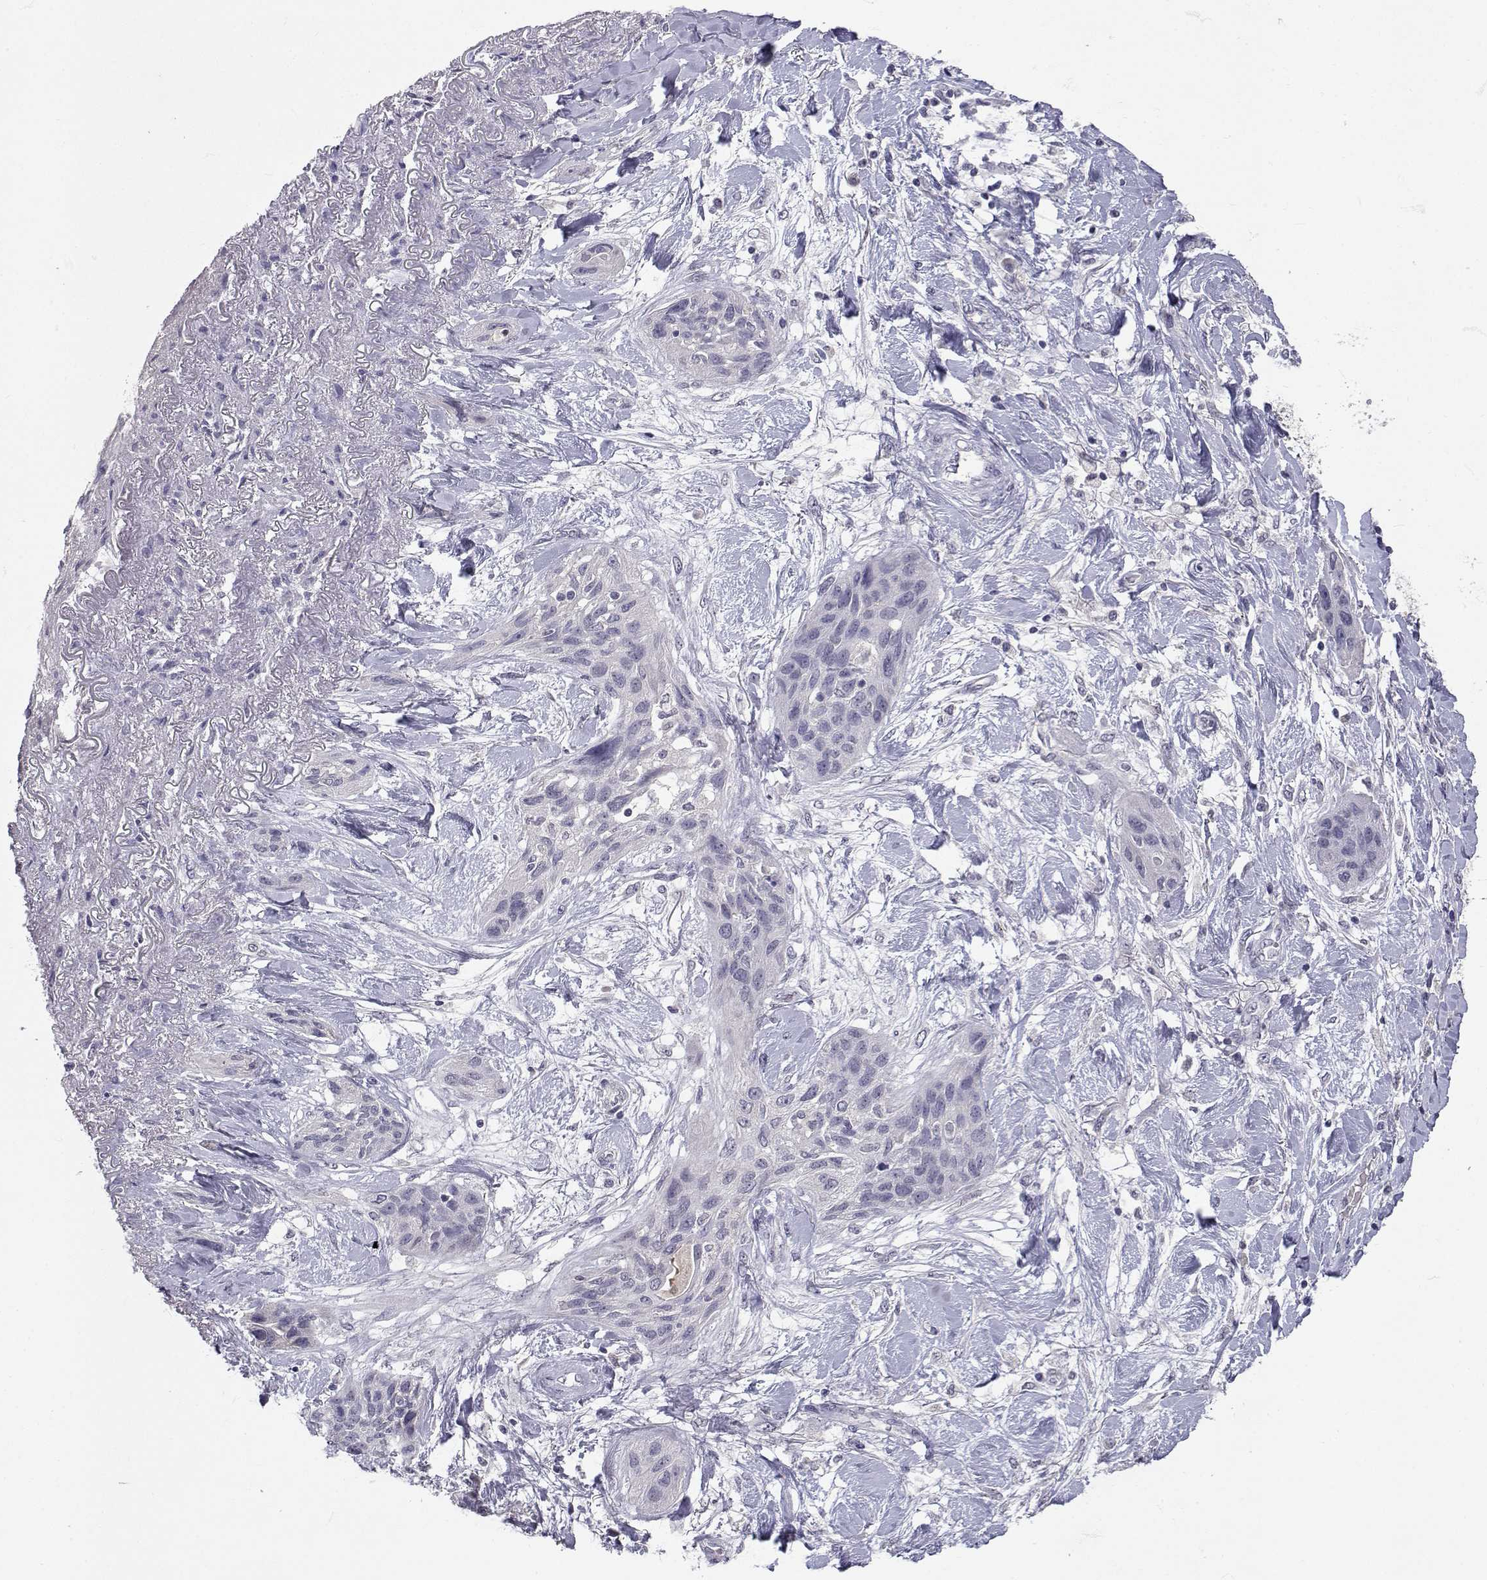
{"staining": {"intensity": "negative", "quantity": "none", "location": "none"}, "tissue": "lung cancer", "cell_type": "Tumor cells", "image_type": "cancer", "snomed": [{"axis": "morphology", "description": "Squamous cell carcinoma, NOS"}, {"axis": "topography", "description": "Lung"}], "caption": "Lung cancer was stained to show a protein in brown. There is no significant expression in tumor cells. (DAB immunohistochemistry visualized using brightfield microscopy, high magnification).", "gene": "SLC6A3", "patient": {"sex": "female", "age": 70}}